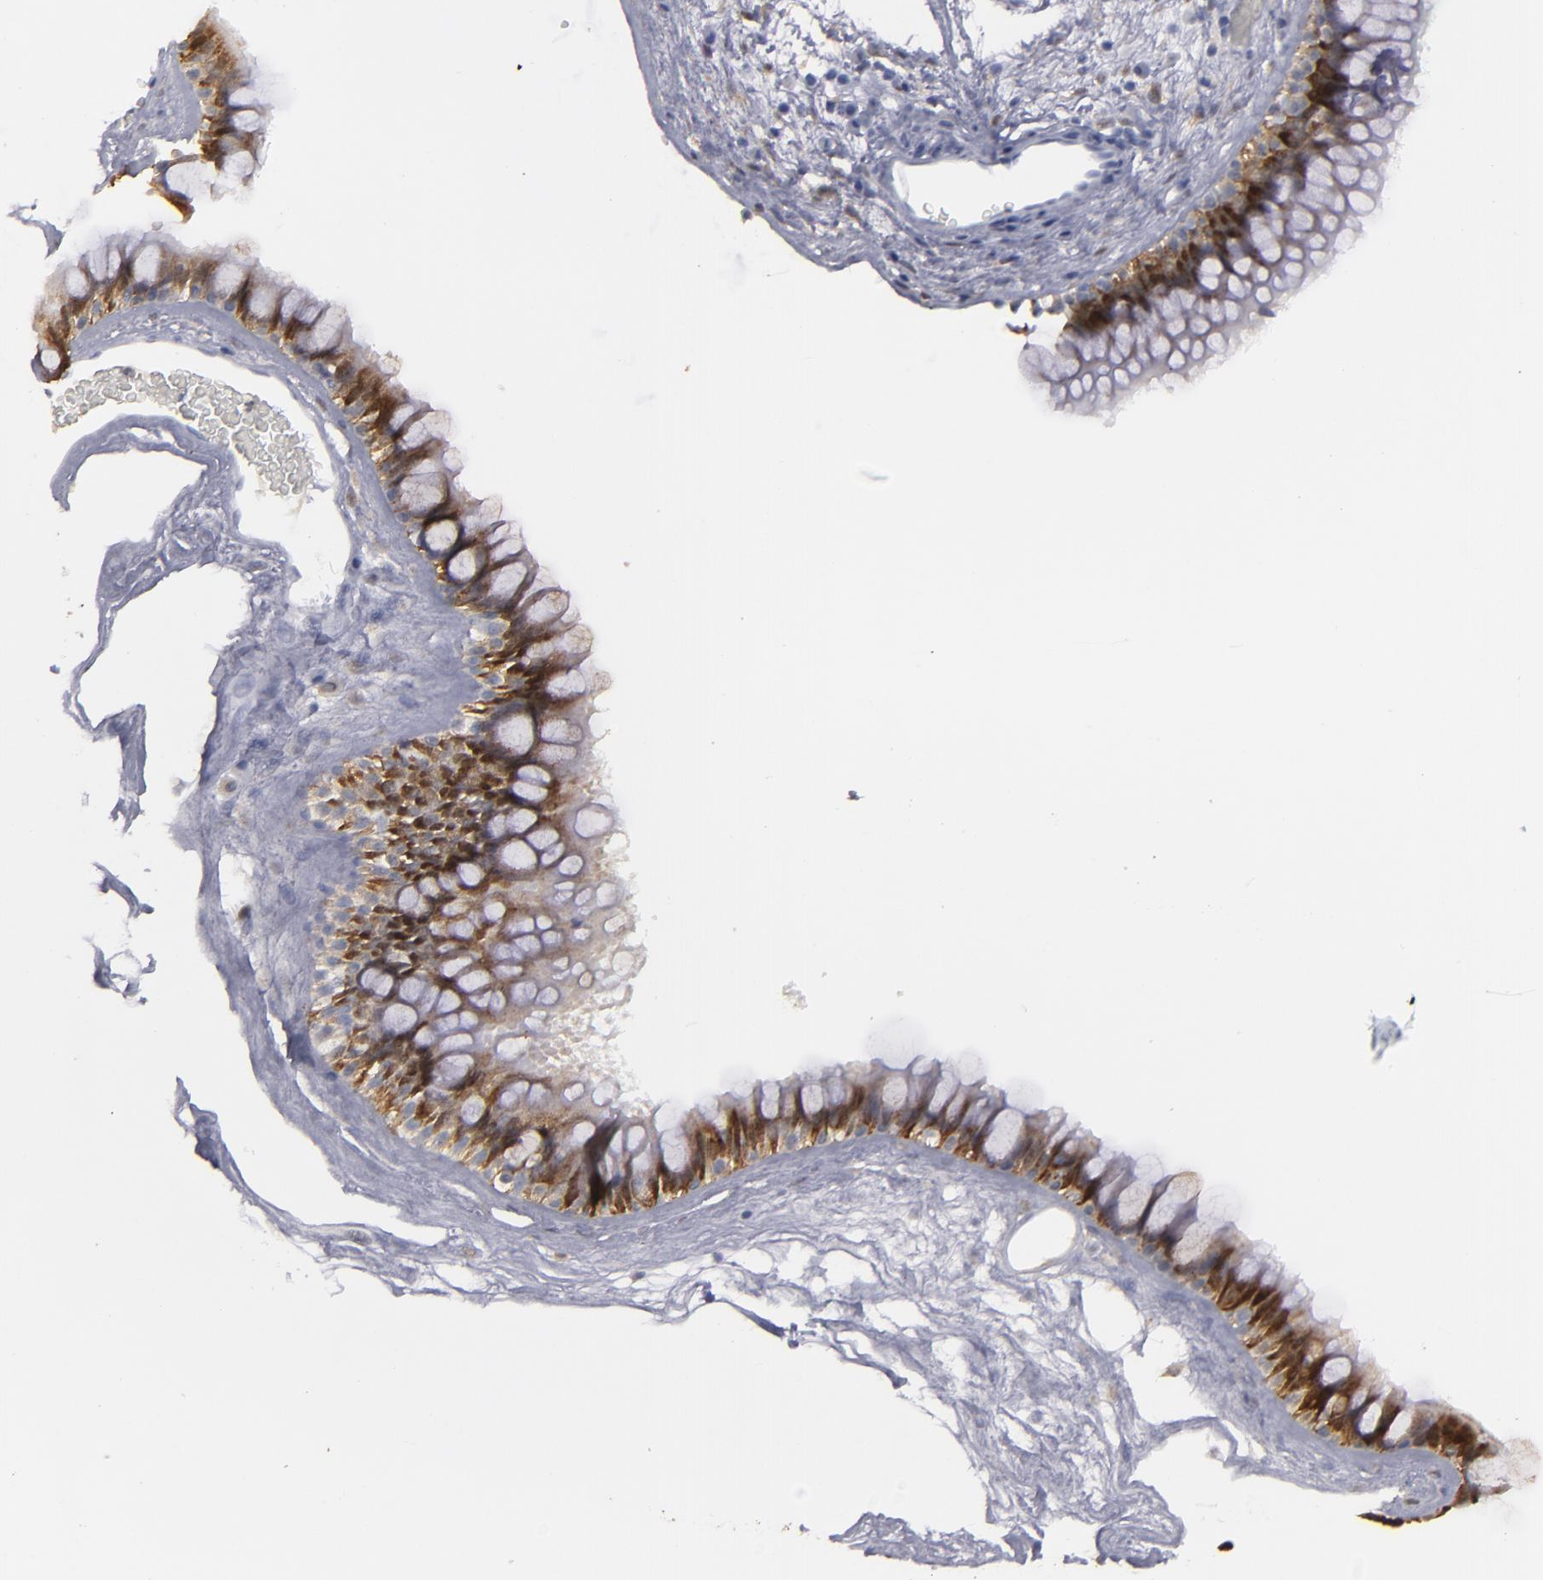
{"staining": {"intensity": "strong", "quantity": ">75%", "location": "cytoplasmic/membranous"}, "tissue": "nasopharynx", "cell_type": "Respiratory epithelial cells", "image_type": "normal", "snomed": [{"axis": "morphology", "description": "Normal tissue, NOS"}, {"axis": "morphology", "description": "Inflammation, NOS"}, {"axis": "topography", "description": "Nasopharynx"}], "caption": "Brown immunohistochemical staining in unremarkable human nasopharynx shows strong cytoplasmic/membranous positivity in approximately >75% of respiratory epithelial cells. The protein of interest is shown in brown color, while the nuclei are stained blue.", "gene": "SEMA3G", "patient": {"sex": "male", "age": 48}}